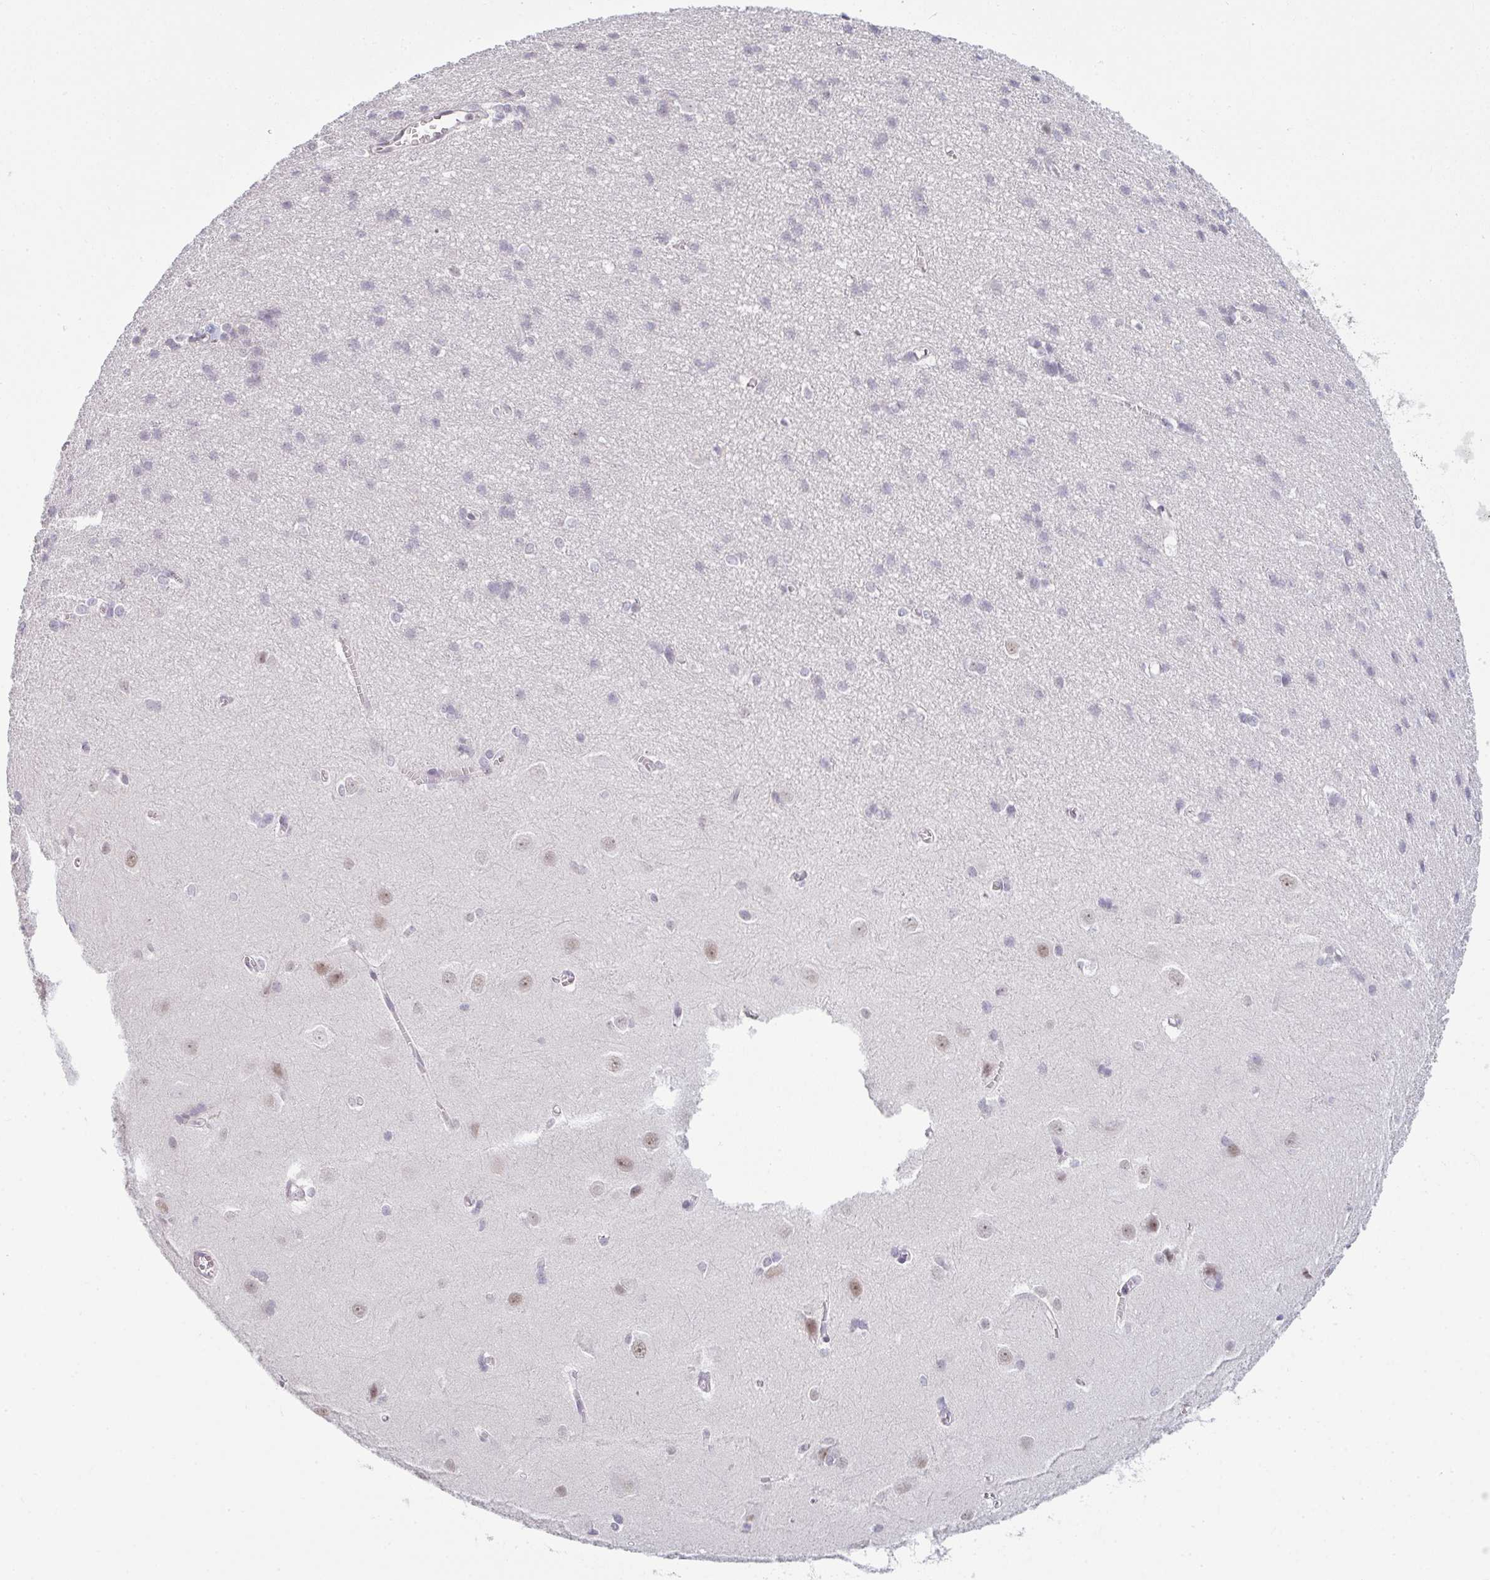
{"staining": {"intensity": "negative", "quantity": "none", "location": "none"}, "tissue": "cerebral cortex", "cell_type": "Endothelial cells", "image_type": "normal", "snomed": [{"axis": "morphology", "description": "Normal tissue, NOS"}, {"axis": "topography", "description": "Cerebral cortex"}], "caption": "IHC of unremarkable human cerebral cortex reveals no positivity in endothelial cells.", "gene": "TEX33", "patient": {"sex": "male", "age": 37}}